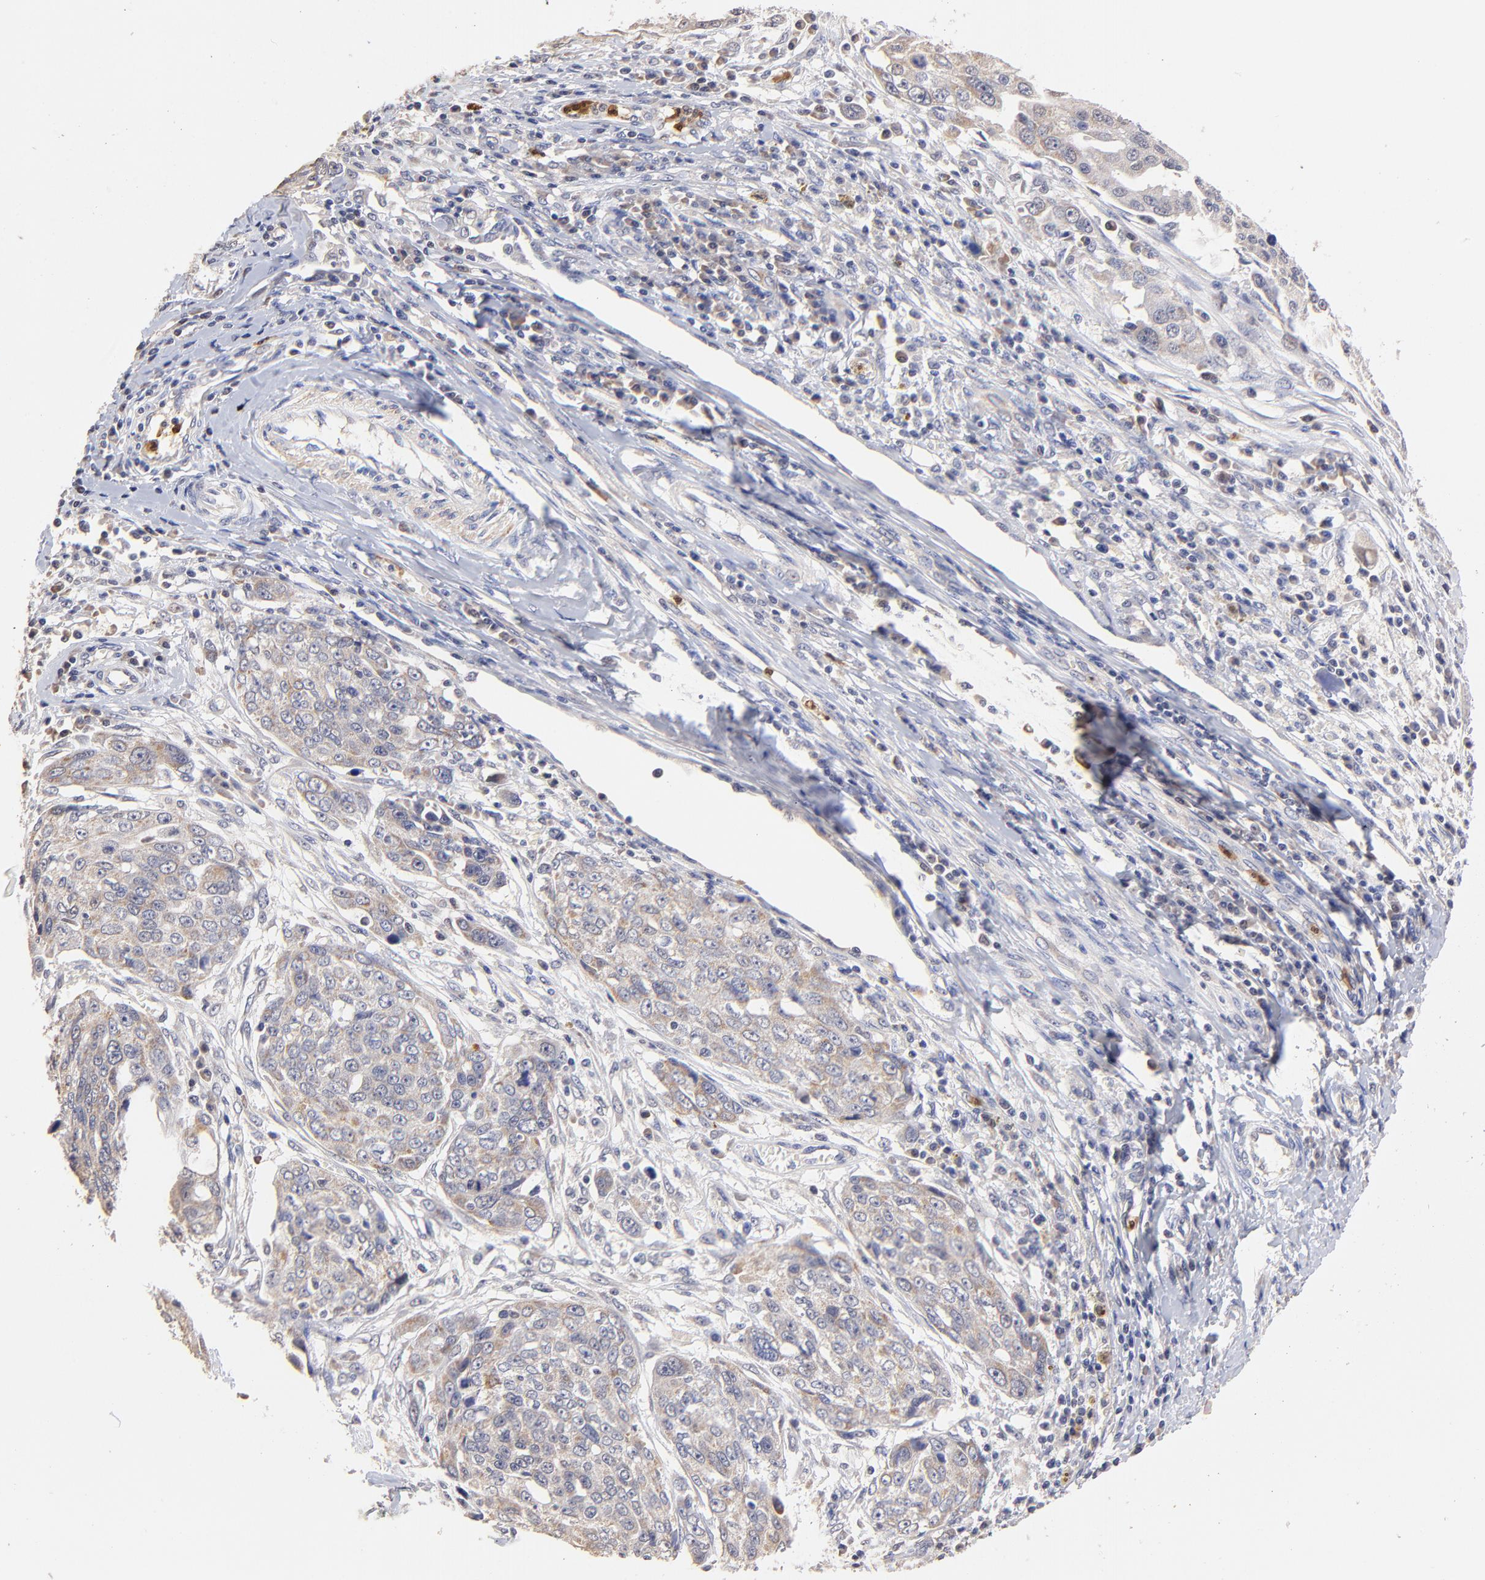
{"staining": {"intensity": "weak", "quantity": ">75%", "location": "cytoplasmic/membranous"}, "tissue": "ovarian cancer", "cell_type": "Tumor cells", "image_type": "cancer", "snomed": [{"axis": "morphology", "description": "Carcinoma, endometroid"}, {"axis": "topography", "description": "Ovary"}], "caption": "The histopathology image displays immunohistochemical staining of endometroid carcinoma (ovarian). There is weak cytoplasmic/membranous expression is appreciated in approximately >75% of tumor cells. Using DAB (3,3'-diaminobenzidine) (brown) and hematoxylin (blue) stains, captured at high magnification using brightfield microscopy.", "gene": "BBOF1", "patient": {"sex": "female", "age": 75}}